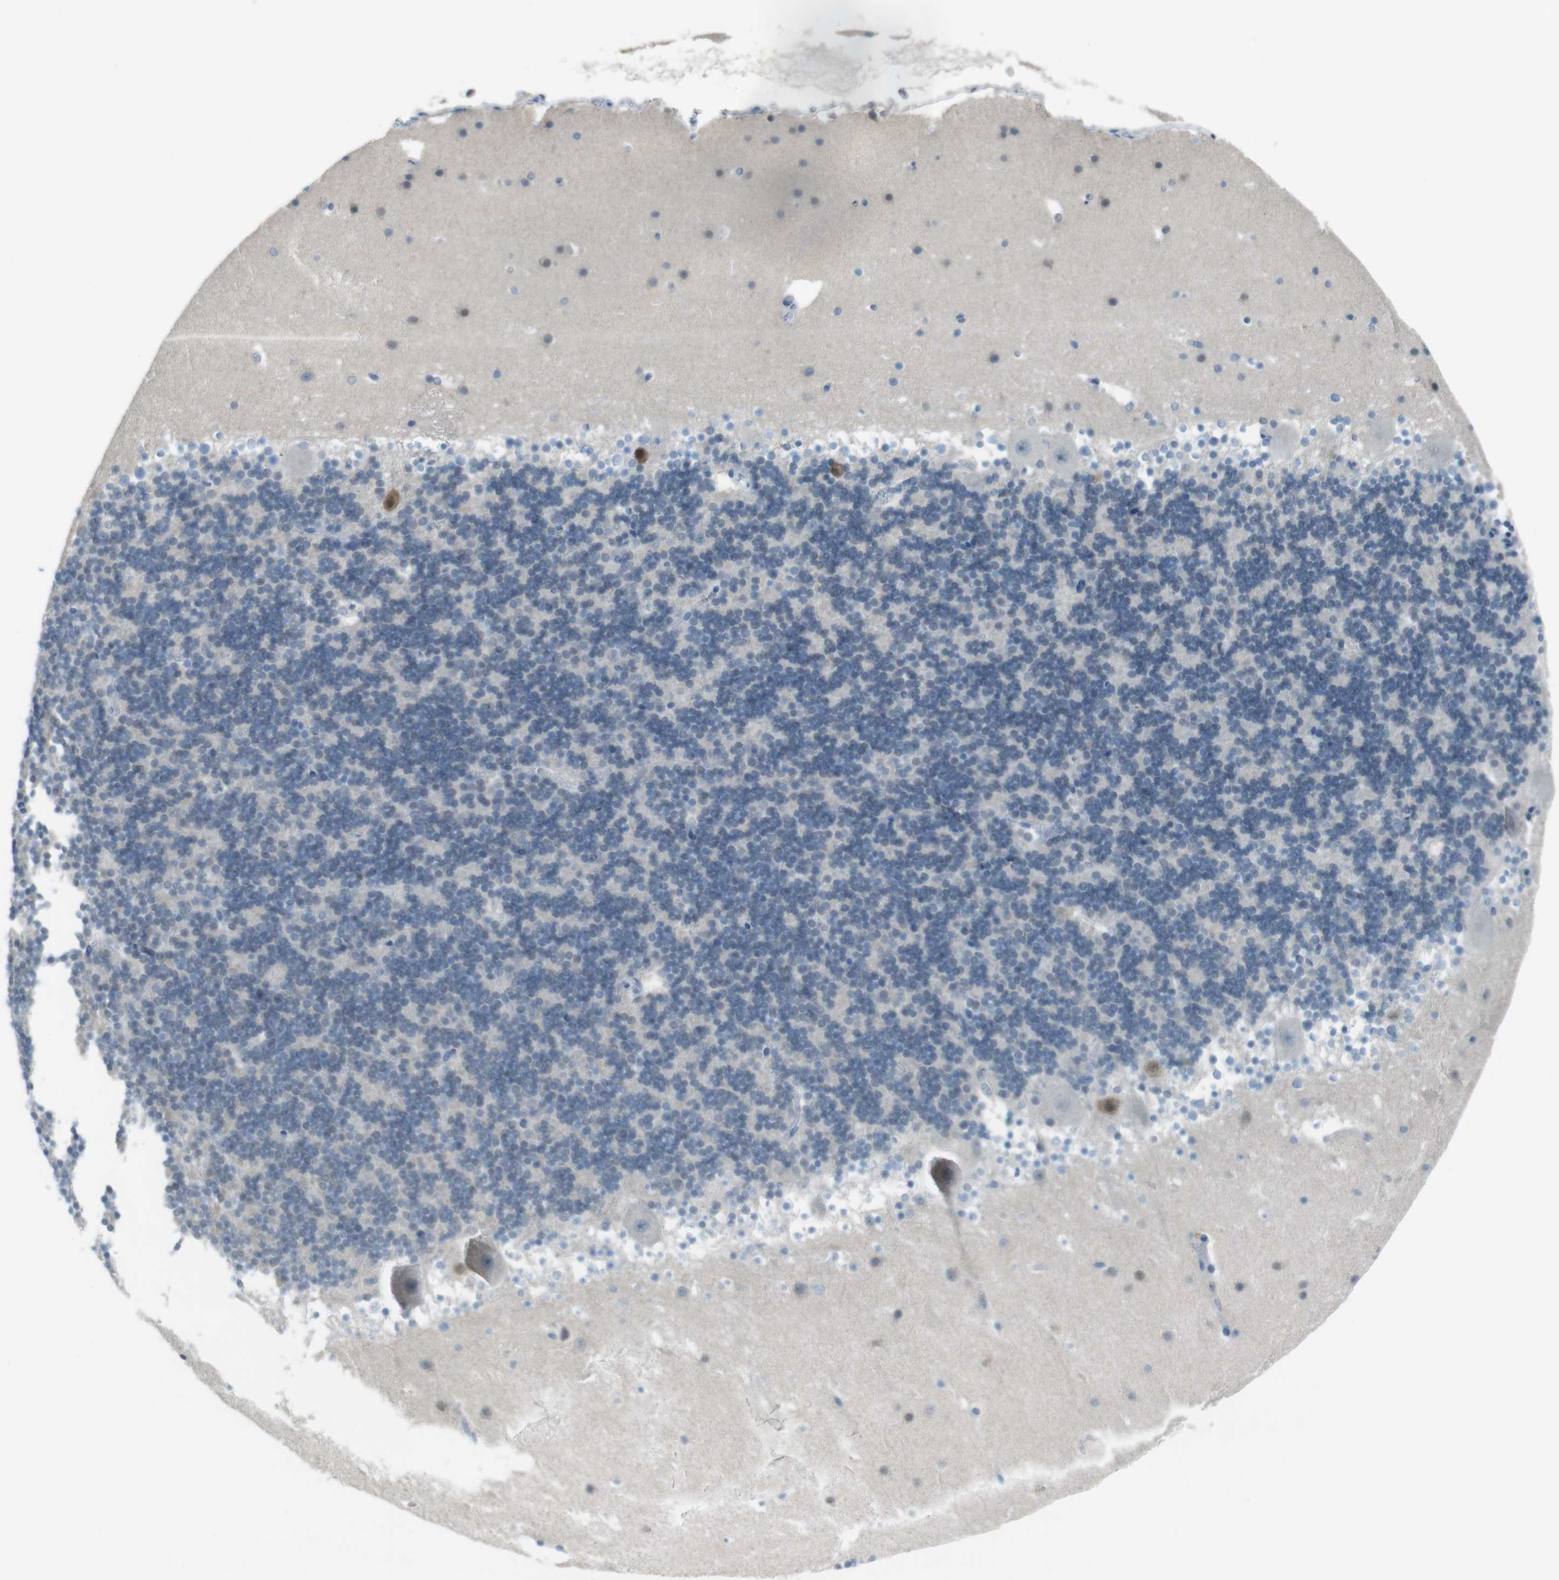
{"staining": {"intensity": "negative", "quantity": "none", "location": "none"}, "tissue": "cerebellum", "cell_type": "Cells in granular layer", "image_type": "normal", "snomed": [{"axis": "morphology", "description": "Normal tissue, NOS"}, {"axis": "topography", "description": "Cerebellum"}], "caption": "Immunohistochemistry of benign cerebellum exhibits no expression in cells in granular layer. Nuclei are stained in blue.", "gene": "ENTPD7", "patient": {"sex": "male", "age": 45}}